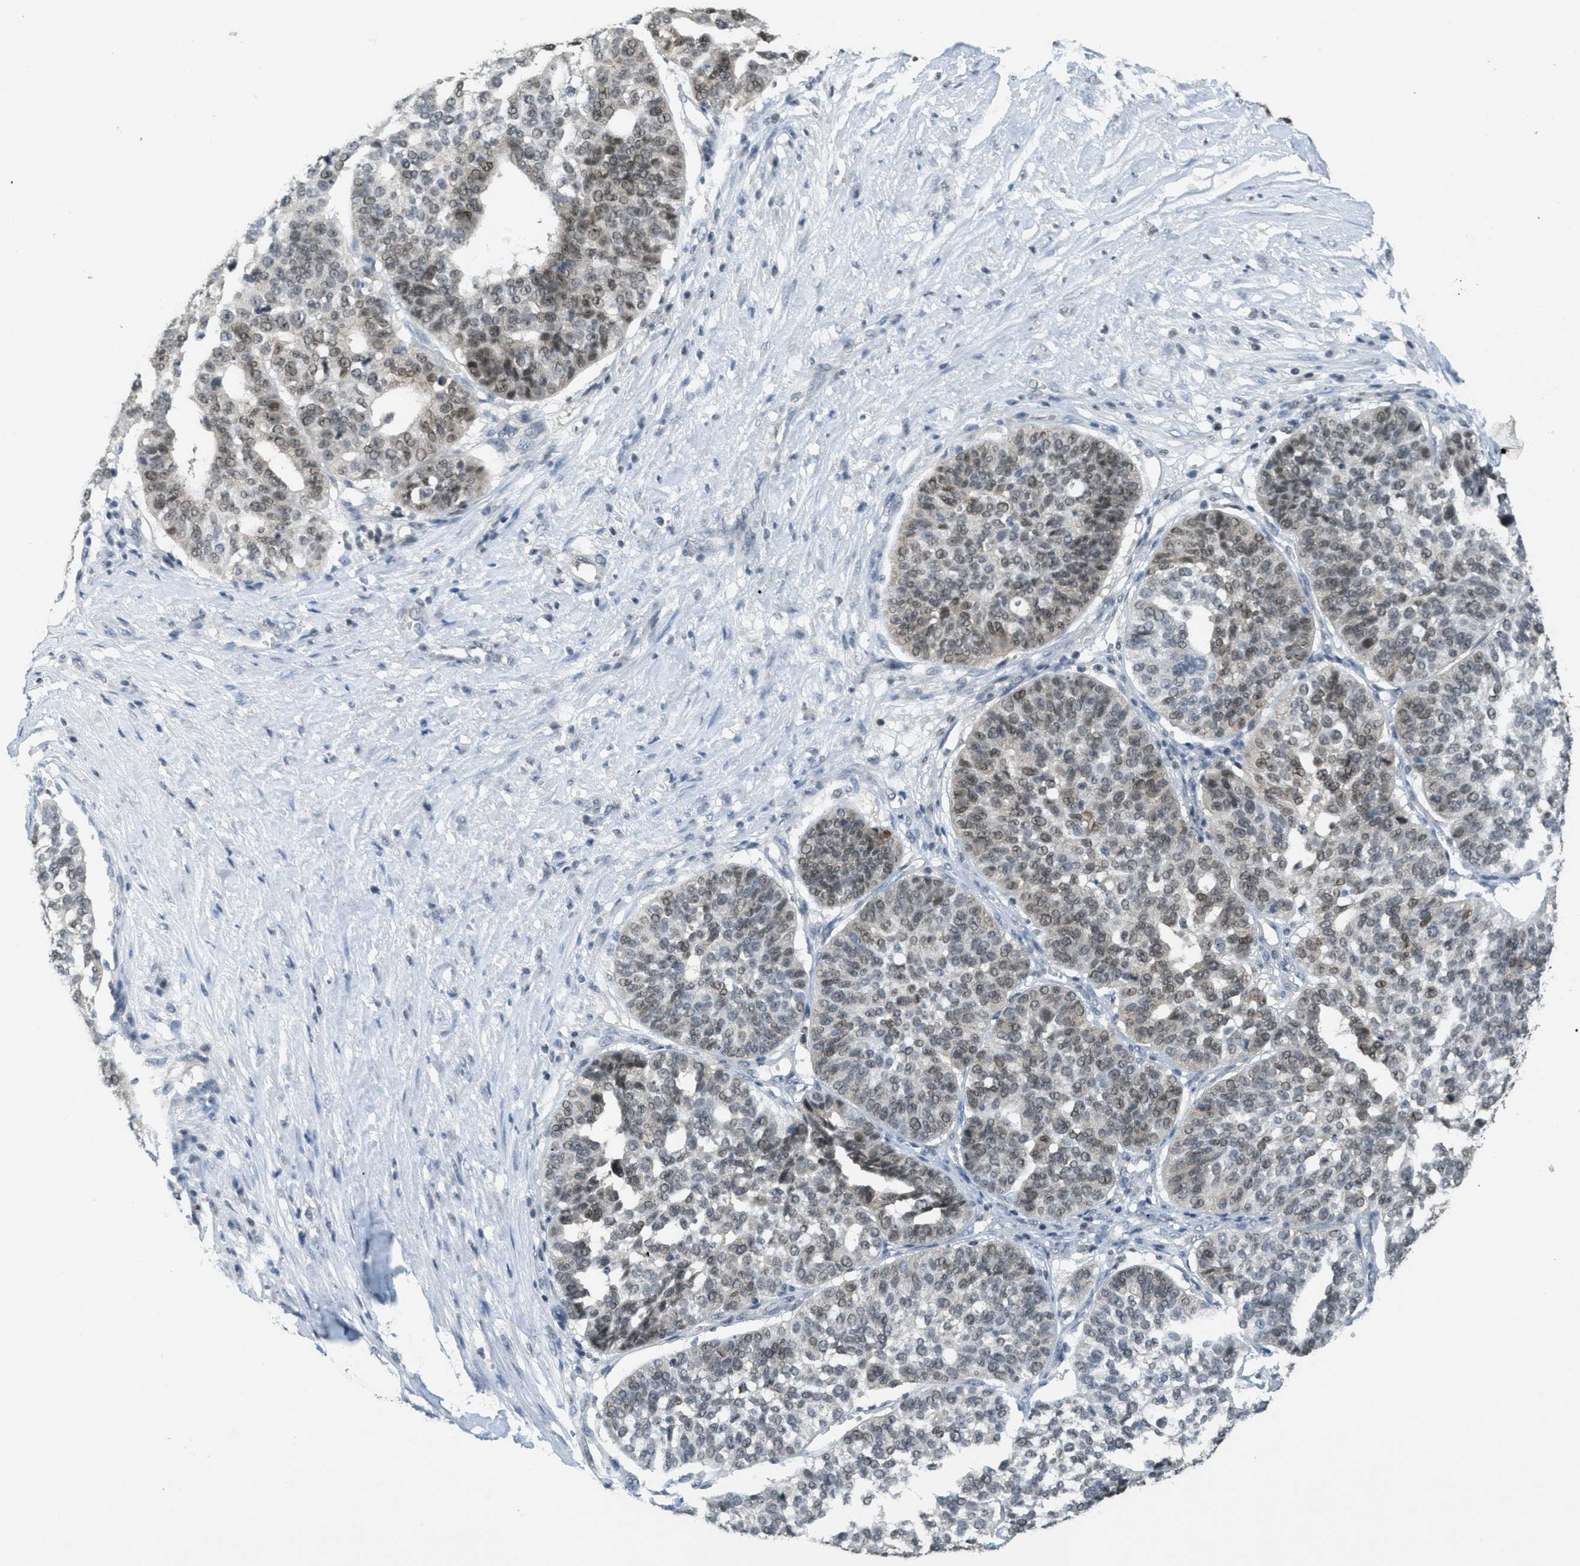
{"staining": {"intensity": "weak", "quantity": "25%-75%", "location": "nuclear"}, "tissue": "ovarian cancer", "cell_type": "Tumor cells", "image_type": "cancer", "snomed": [{"axis": "morphology", "description": "Cystadenocarcinoma, serous, NOS"}, {"axis": "topography", "description": "Ovary"}], "caption": "Protein expression analysis of human ovarian serous cystadenocarcinoma reveals weak nuclear positivity in about 25%-75% of tumor cells.", "gene": "DNAJB1", "patient": {"sex": "female", "age": 59}}